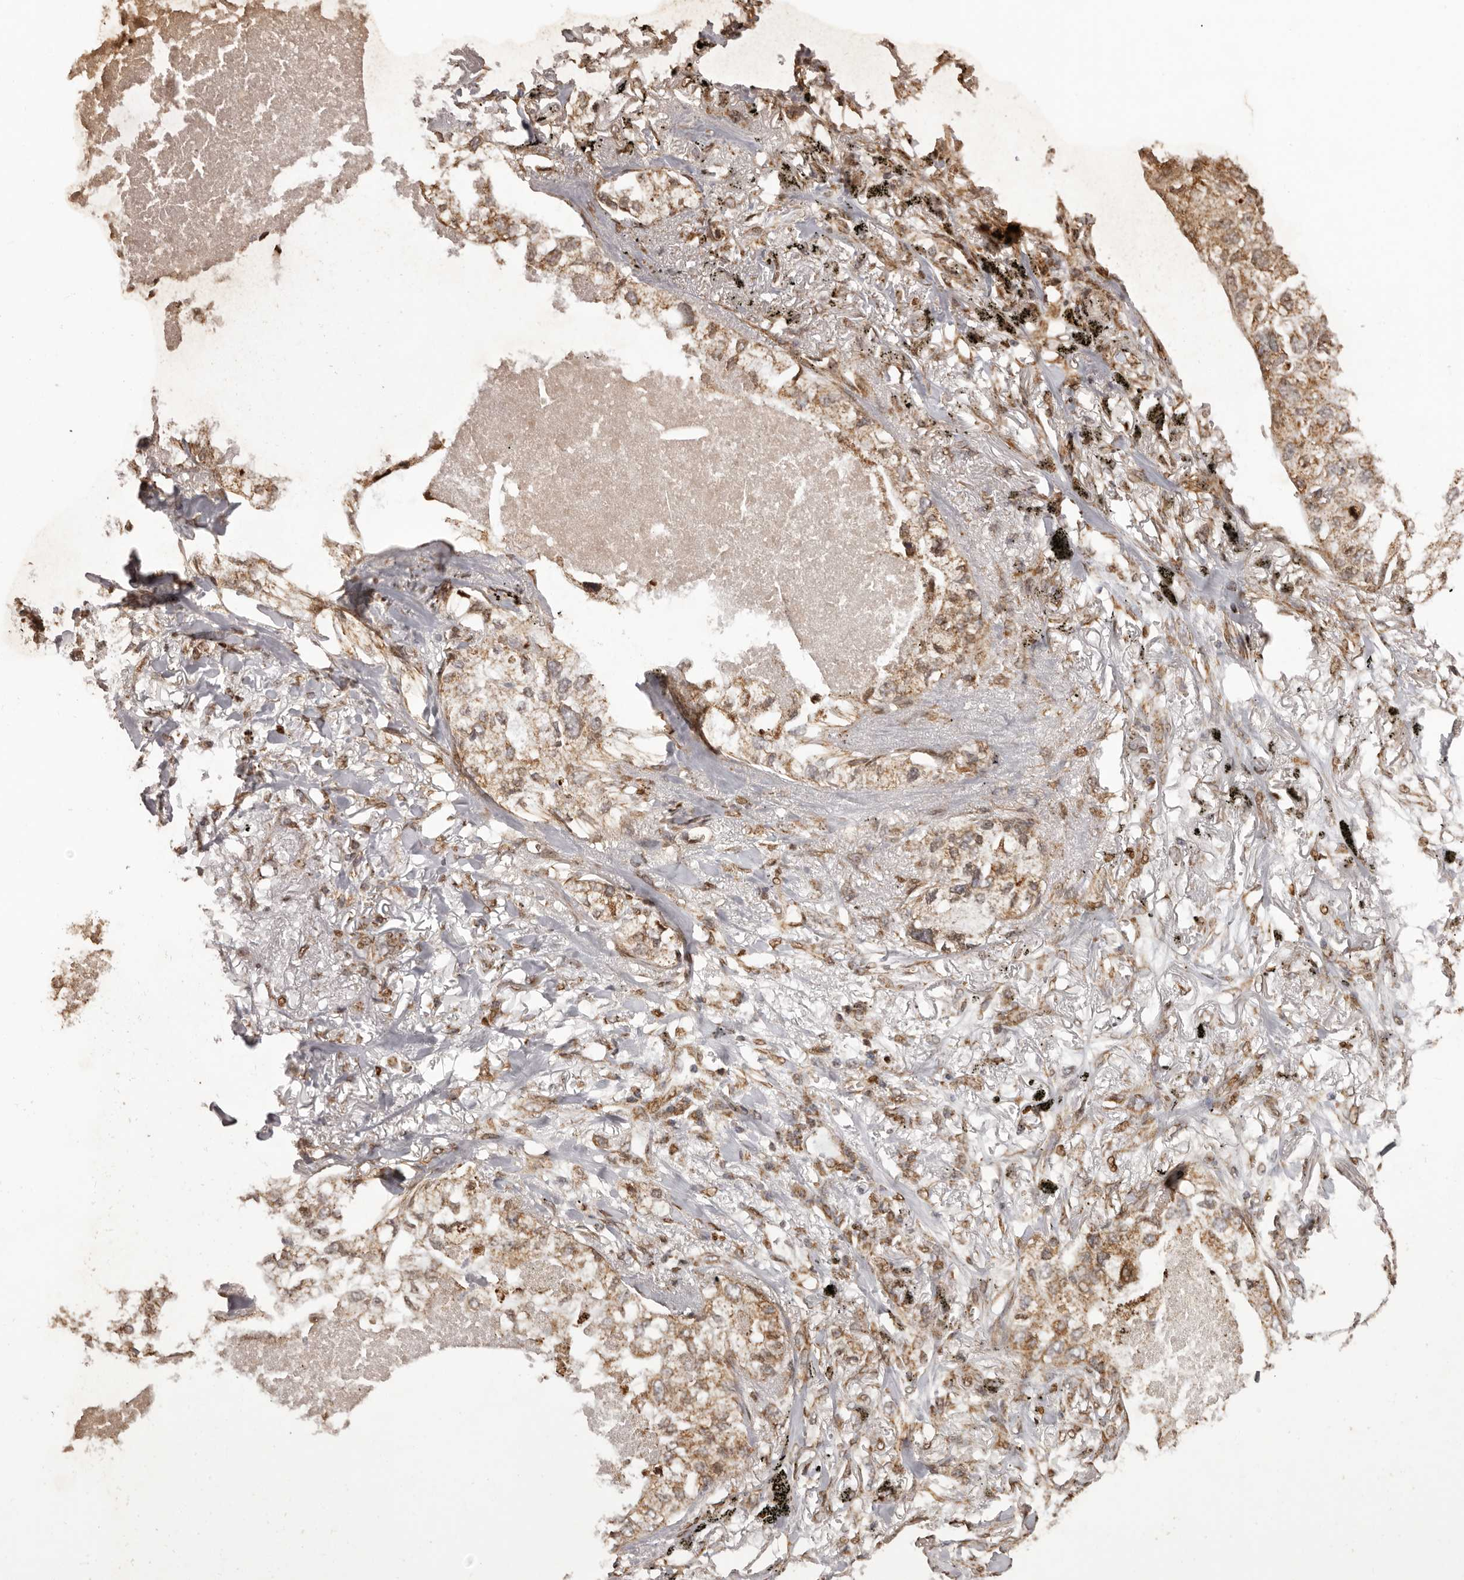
{"staining": {"intensity": "strong", "quantity": ">75%", "location": "cytoplasmic/membranous,nuclear"}, "tissue": "lung cancer", "cell_type": "Tumor cells", "image_type": "cancer", "snomed": [{"axis": "morphology", "description": "Adenocarcinoma, NOS"}, {"axis": "topography", "description": "Lung"}], "caption": "IHC (DAB (3,3'-diaminobenzidine)) staining of human lung cancer exhibits strong cytoplasmic/membranous and nuclear protein expression in approximately >75% of tumor cells. Nuclei are stained in blue.", "gene": "CHRM2", "patient": {"sex": "male", "age": 65}}